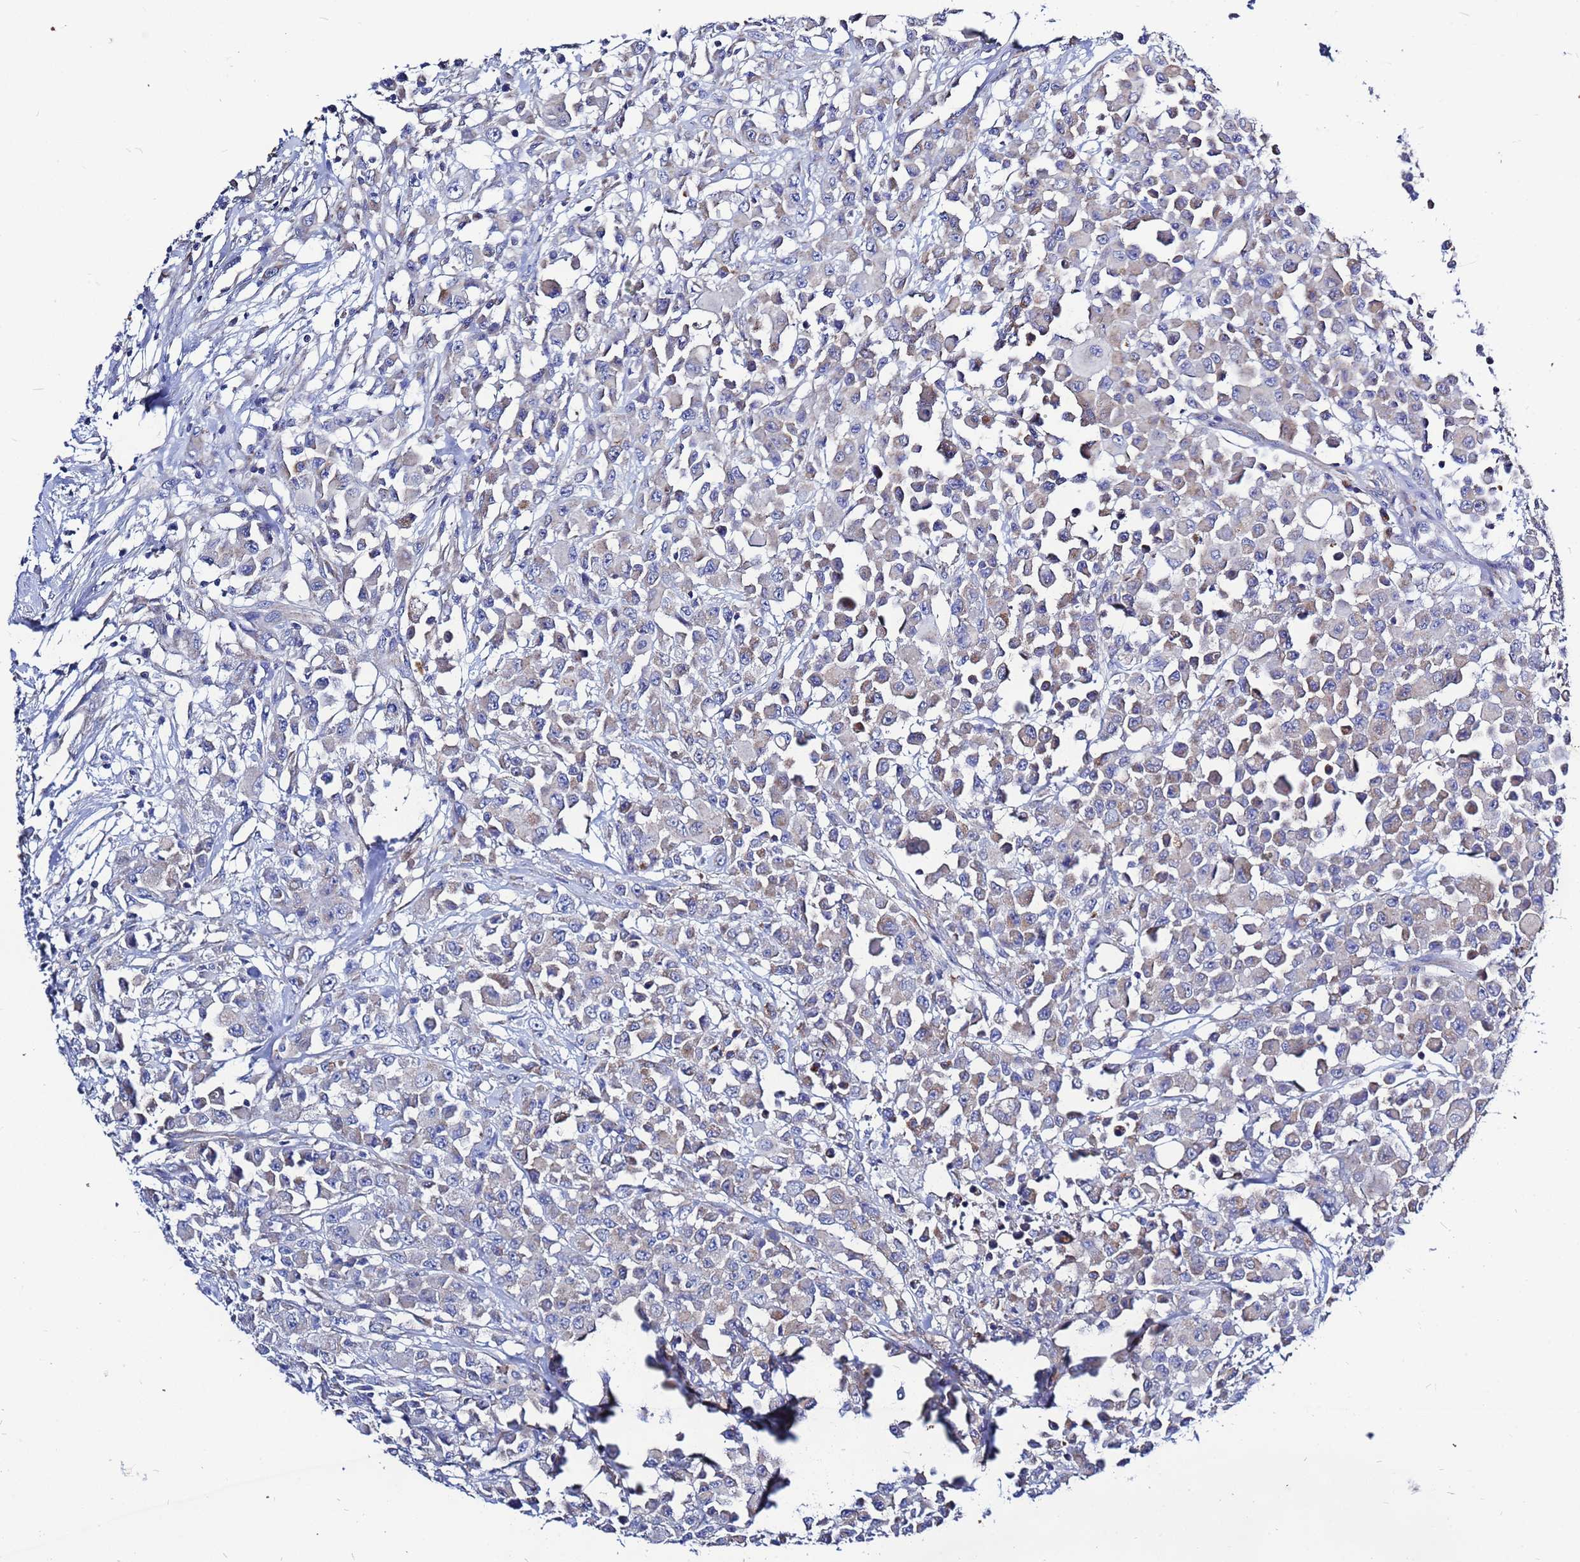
{"staining": {"intensity": "weak", "quantity": "<25%", "location": "cytoplasmic/membranous"}, "tissue": "colorectal cancer", "cell_type": "Tumor cells", "image_type": "cancer", "snomed": [{"axis": "morphology", "description": "Adenocarcinoma, NOS"}, {"axis": "topography", "description": "Colon"}], "caption": "Adenocarcinoma (colorectal) was stained to show a protein in brown. There is no significant staining in tumor cells.", "gene": "FAHD2A", "patient": {"sex": "male", "age": 51}}